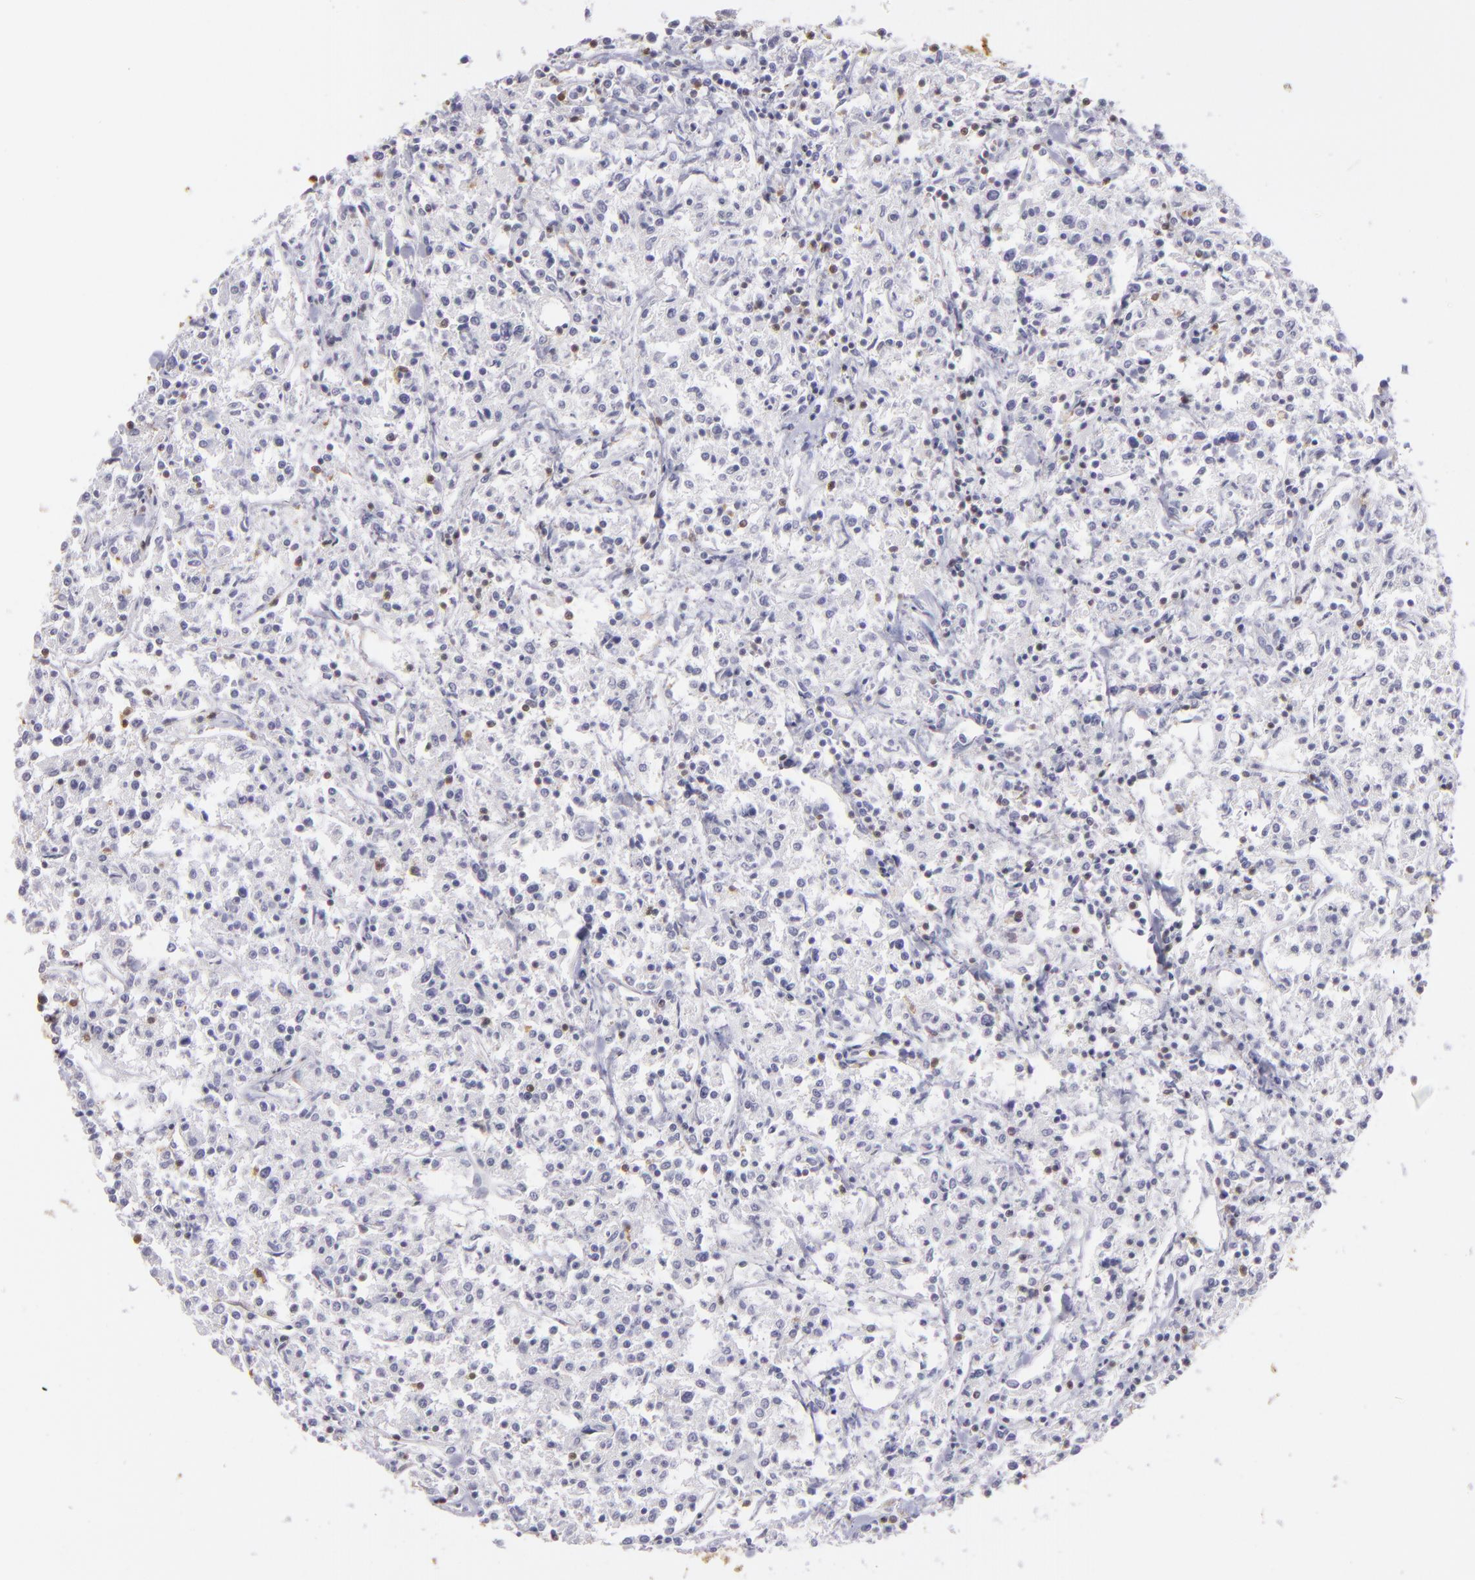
{"staining": {"intensity": "negative", "quantity": "none", "location": "none"}, "tissue": "lymphoma", "cell_type": "Tumor cells", "image_type": "cancer", "snomed": [{"axis": "morphology", "description": "Malignant lymphoma, non-Hodgkin's type, Low grade"}, {"axis": "topography", "description": "Small intestine"}], "caption": "IHC micrograph of human lymphoma stained for a protein (brown), which shows no staining in tumor cells.", "gene": "S100A2", "patient": {"sex": "female", "age": 59}}